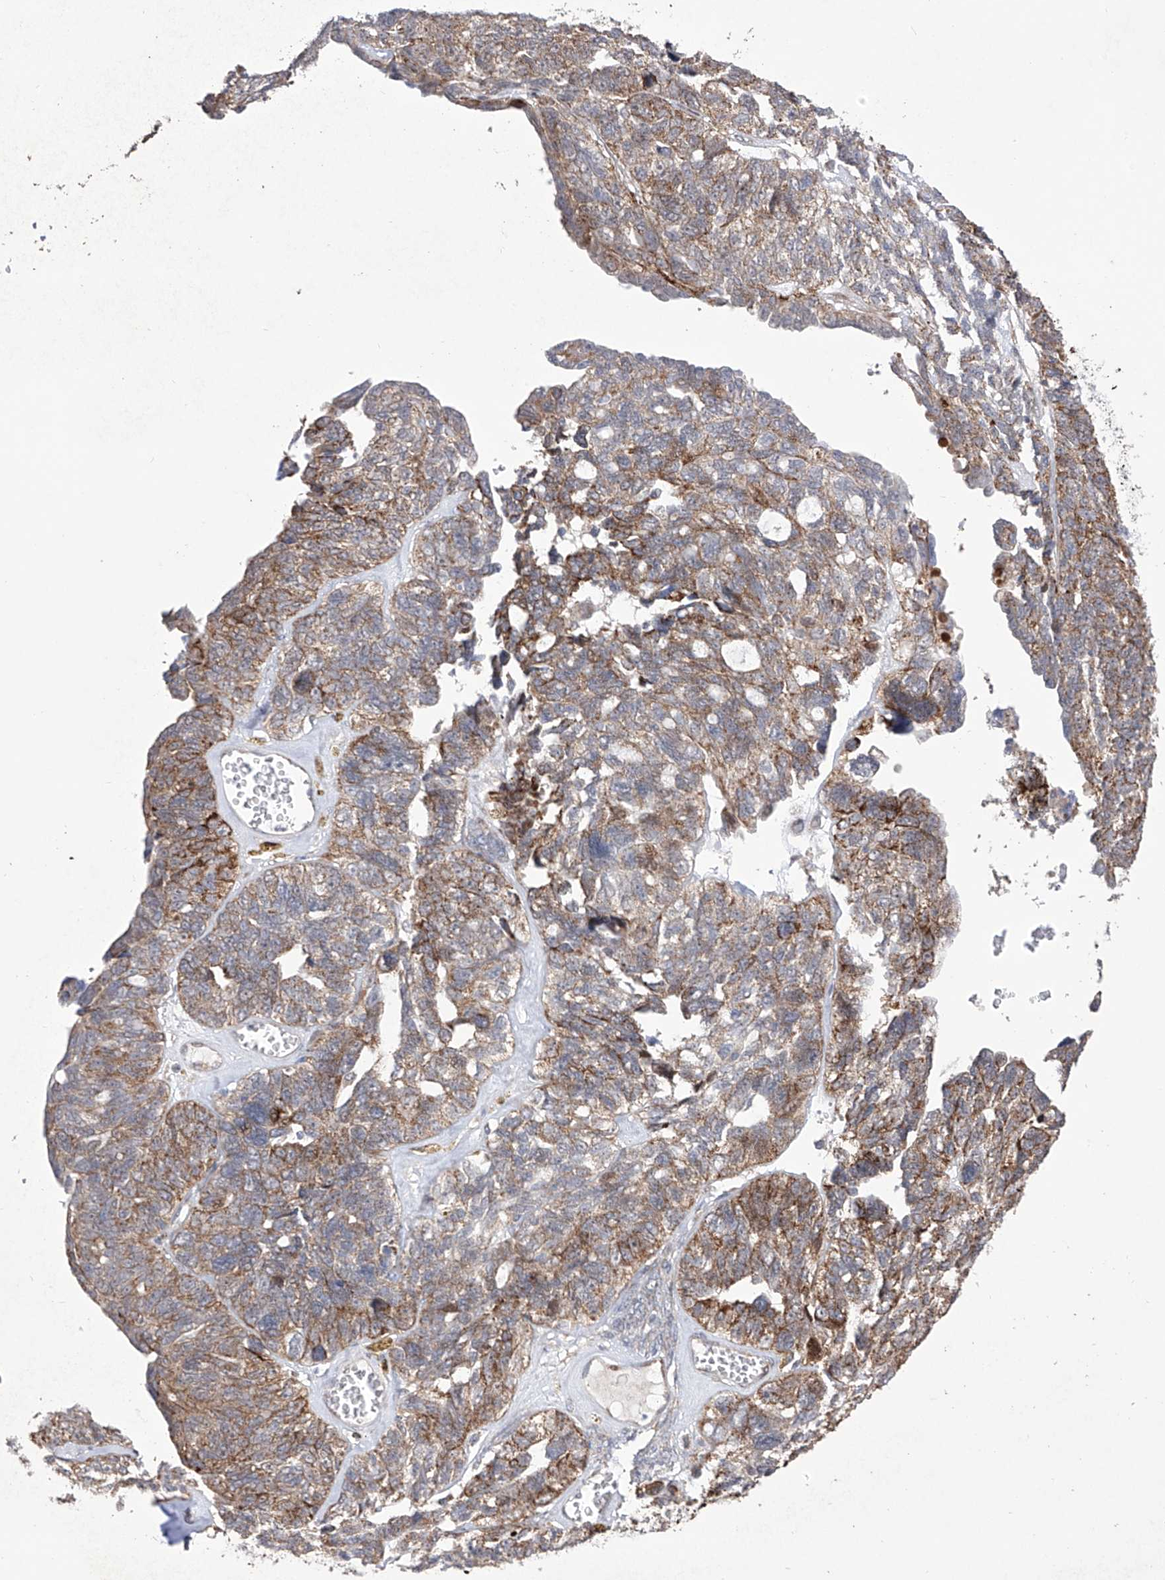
{"staining": {"intensity": "moderate", "quantity": ">75%", "location": "cytoplasmic/membranous"}, "tissue": "ovarian cancer", "cell_type": "Tumor cells", "image_type": "cancer", "snomed": [{"axis": "morphology", "description": "Cystadenocarcinoma, serous, NOS"}, {"axis": "topography", "description": "Ovary"}], "caption": "DAB (3,3'-diaminobenzidine) immunohistochemical staining of serous cystadenocarcinoma (ovarian) reveals moderate cytoplasmic/membranous protein expression in about >75% of tumor cells.", "gene": "YKT6", "patient": {"sex": "female", "age": 79}}